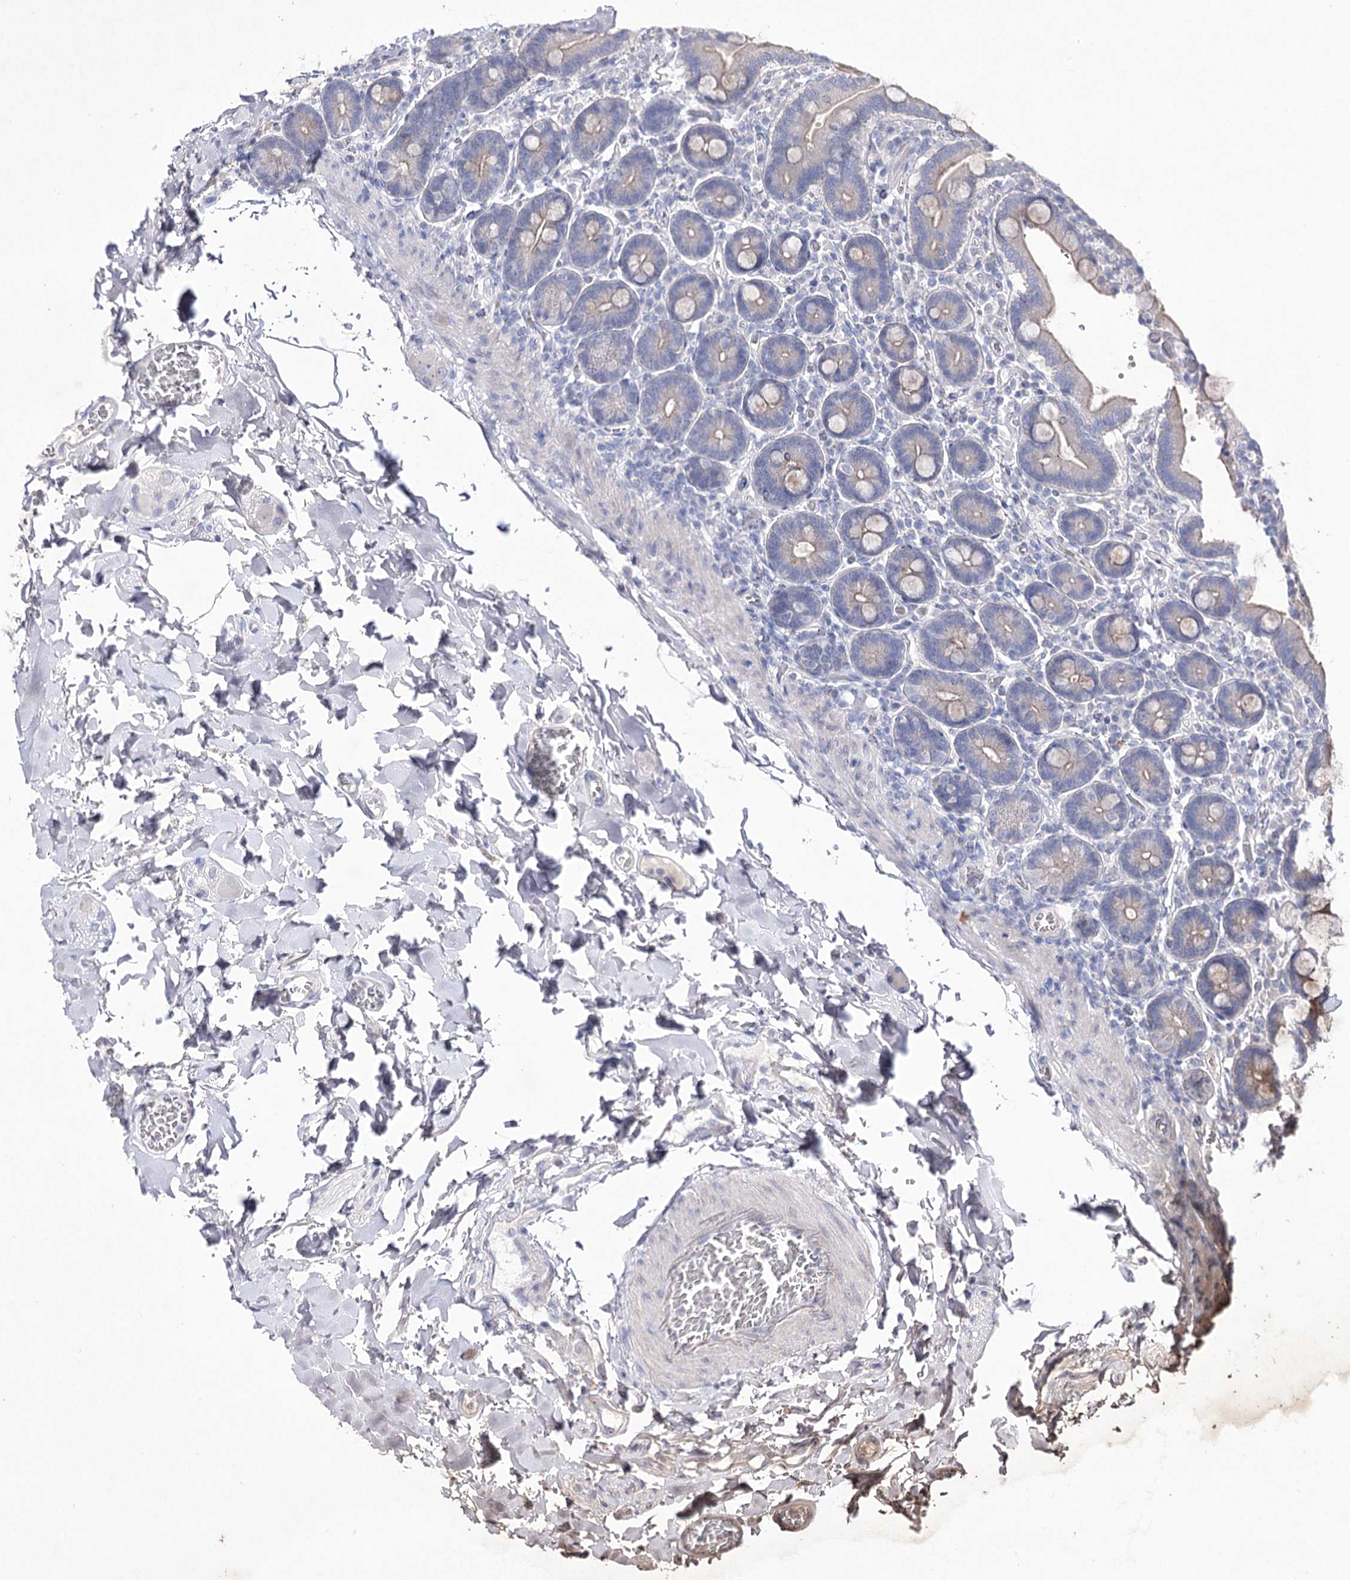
{"staining": {"intensity": "weak", "quantity": "<25%", "location": "cytoplasmic/membranous"}, "tissue": "duodenum", "cell_type": "Glandular cells", "image_type": "normal", "snomed": [{"axis": "morphology", "description": "Normal tissue, NOS"}, {"axis": "topography", "description": "Duodenum"}], "caption": "This is an immunohistochemistry photomicrograph of unremarkable duodenum. There is no positivity in glandular cells.", "gene": "COX15", "patient": {"sex": "female", "age": 62}}